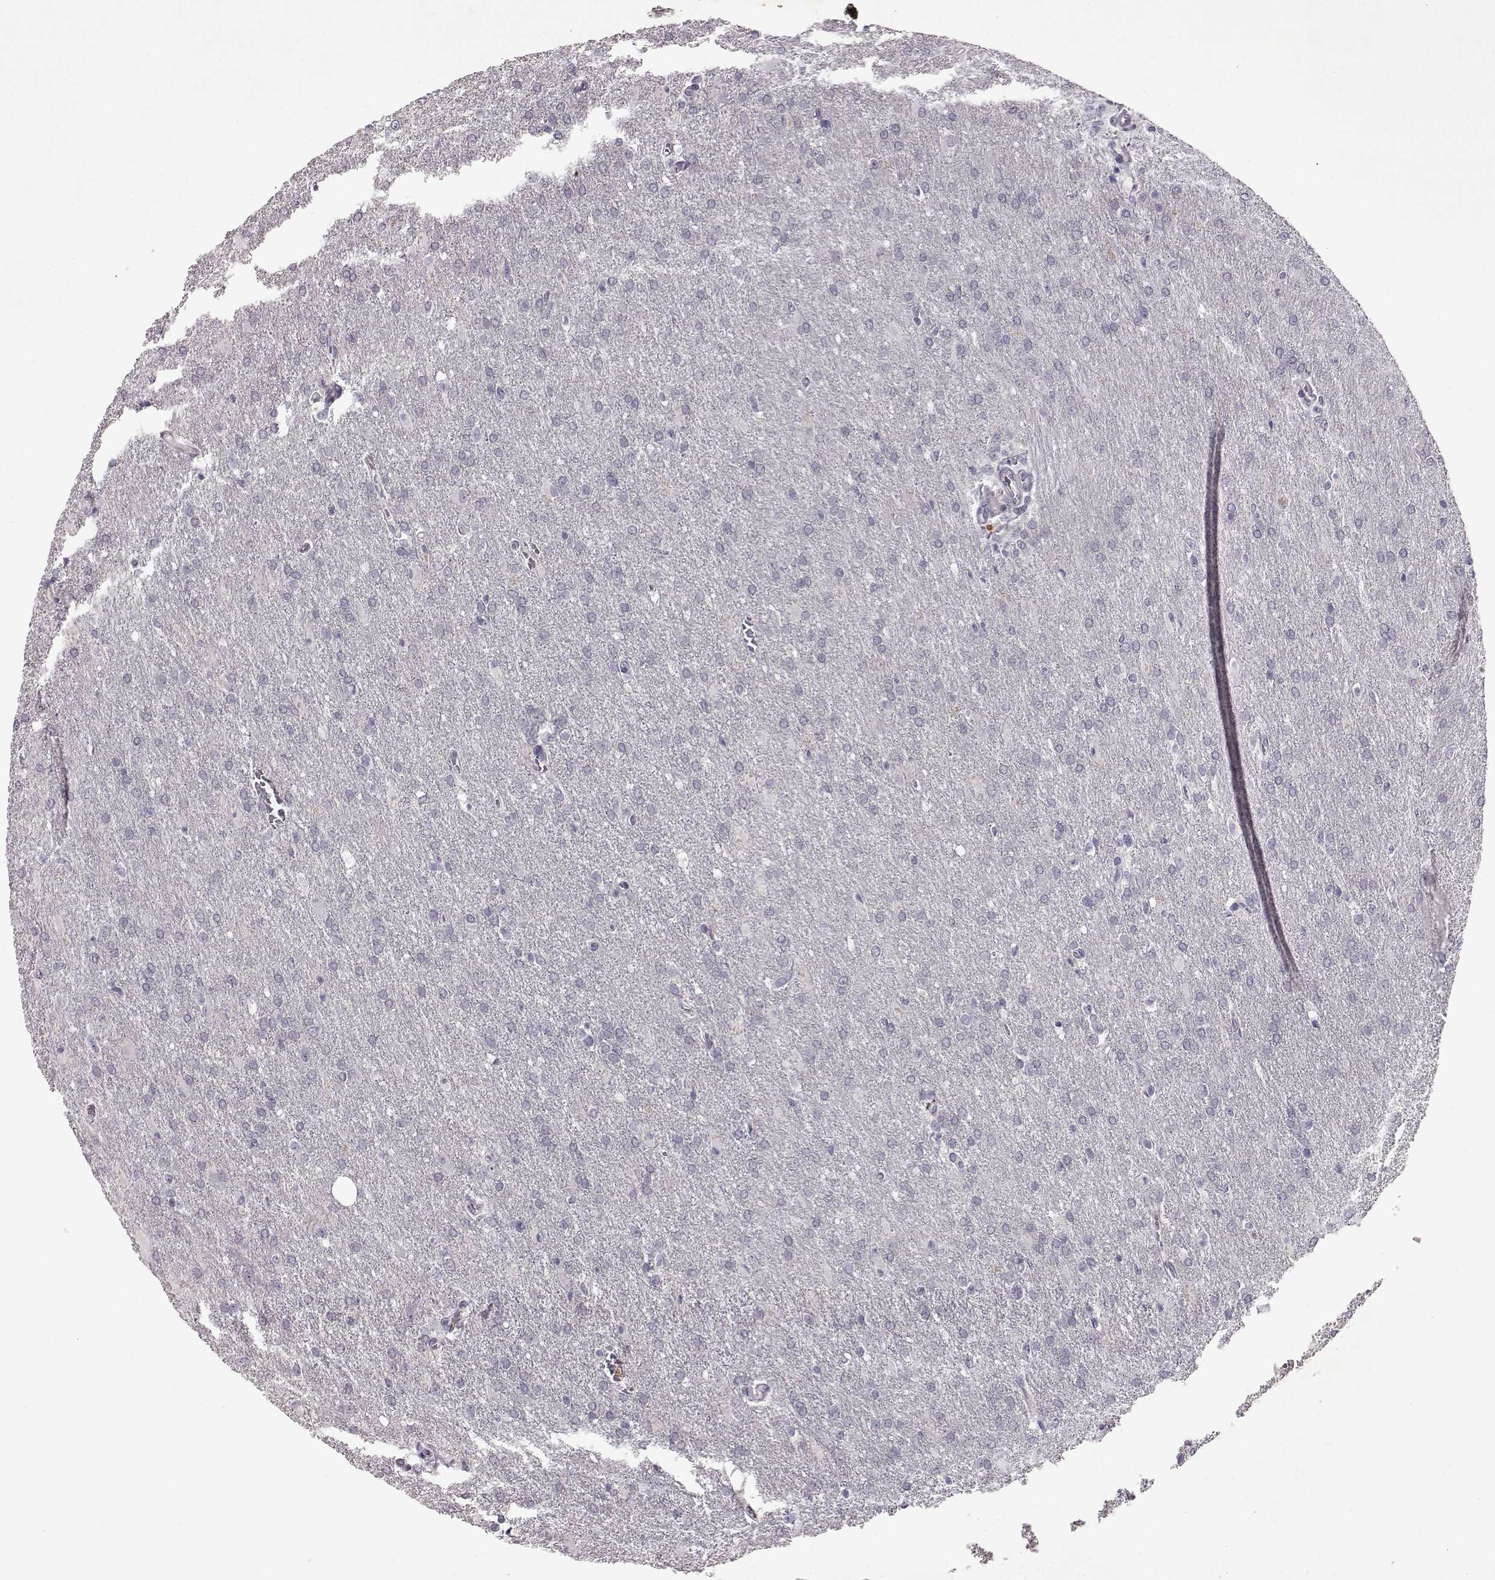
{"staining": {"intensity": "negative", "quantity": "none", "location": "none"}, "tissue": "glioma", "cell_type": "Tumor cells", "image_type": "cancer", "snomed": [{"axis": "morphology", "description": "Glioma, malignant, High grade"}, {"axis": "topography", "description": "Brain"}], "caption": "An IHC image of glioma is shown. There is no staining in tumor cells of glioma.", "gene": "SPAG17", "patient": {"sex": "male", "age": 68}}